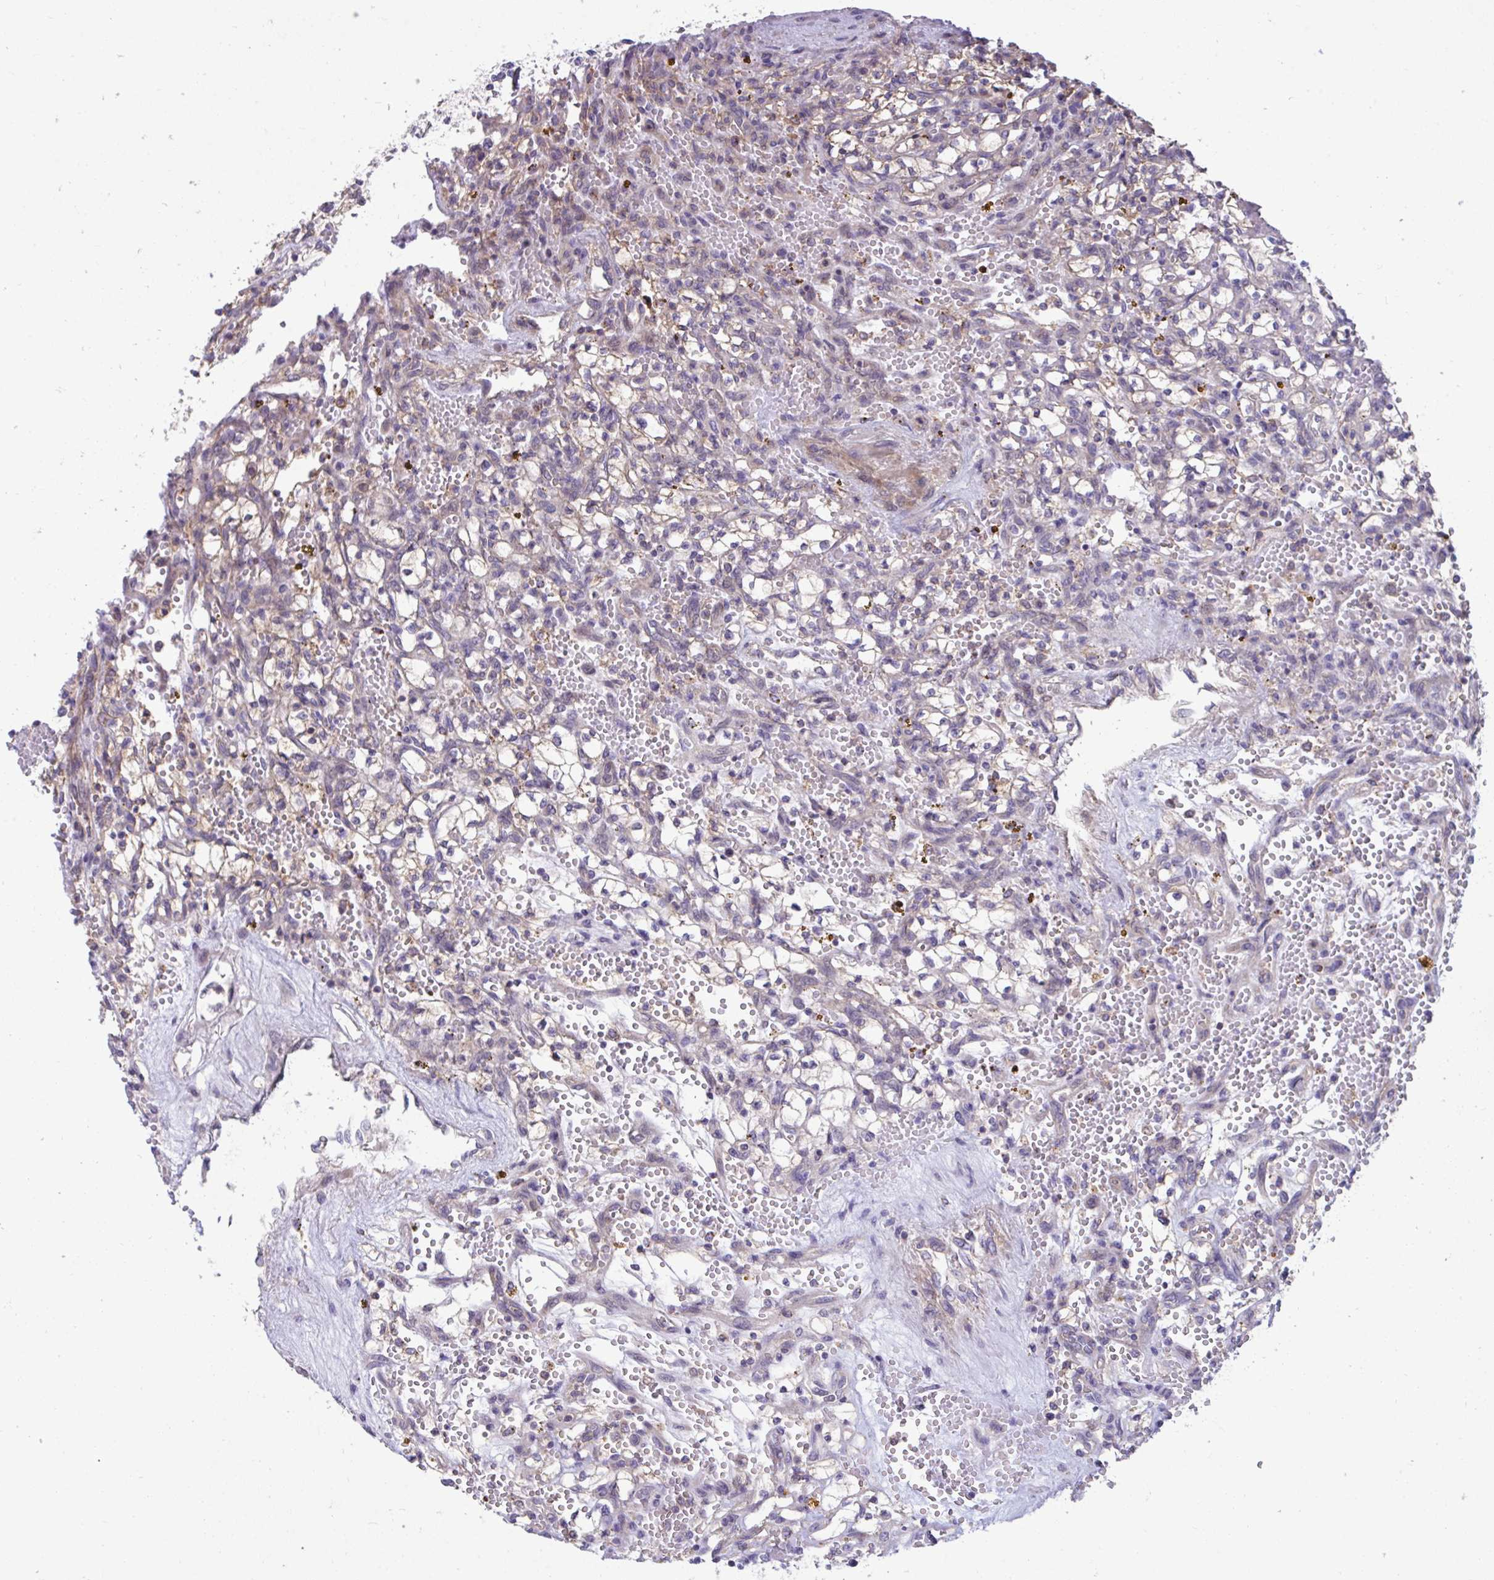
{"staining": {"intensity": "negative", "quantity": "none", "location": "none"}, "tissue": "renal cancer", "cell_type": "Tumor cells", "image_type": "cancer", "snomed": [{"axis": "morphology", "description": "Adenocarcinoma, NOS"}, {"axis": "topography", "description": "Kidney"}], "caption": "Tumor cells are negative for protein expression in human renal adenocarcinoma. Nuclei are stained in blue.", "gene": "IST1", "patient": {"sex": "female", "age": 64}}